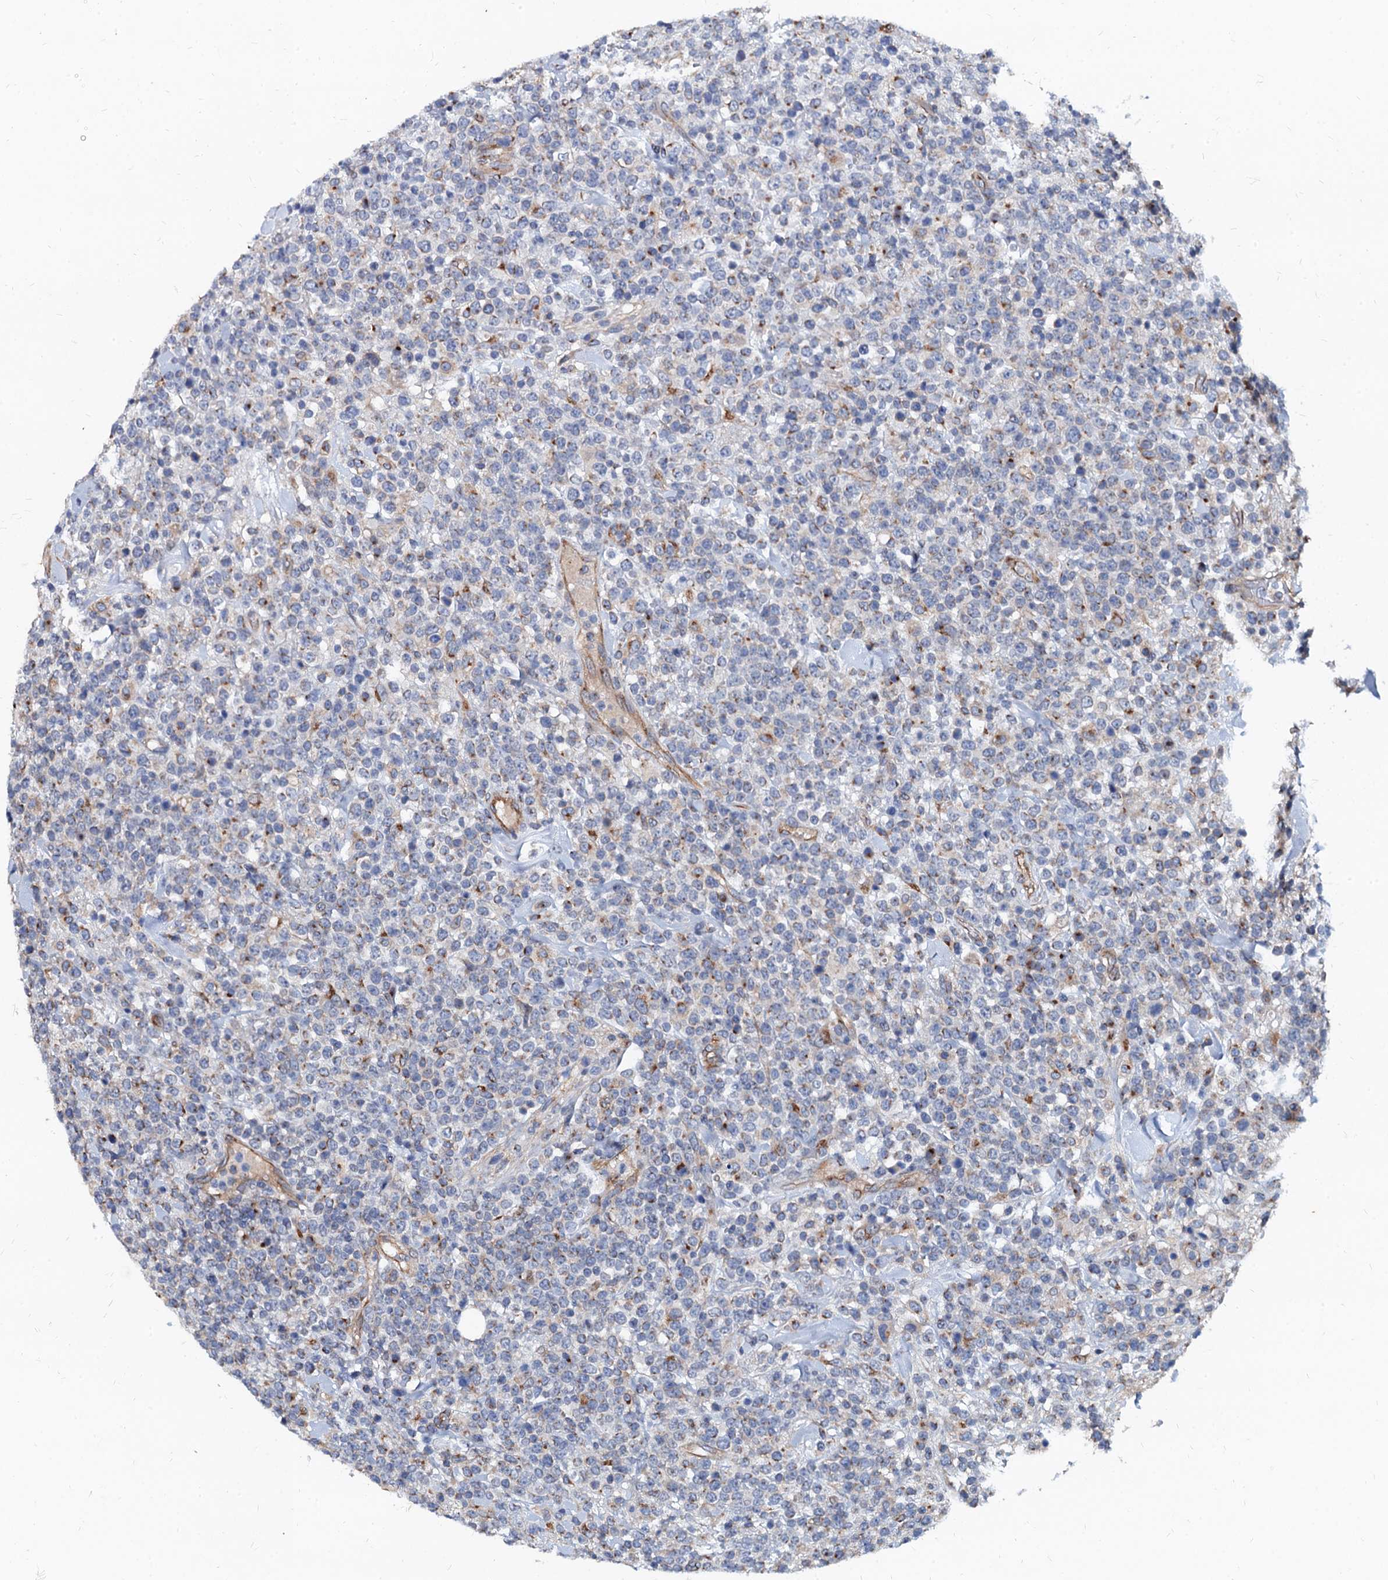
{"staining": {"intensity": "moderate", "quantity": "<25%", "location": "cytoplasmic/membranous"}, "tissue": "lymphoma", "cell_type": "Tumor cells", "image_type": "cancer", "snomed": [{"axis": "morphology", "description": "Malignant lymphoma, non-Hodgkin's type, High grade"}, {"axis": "topography", "description": "Colon"}], "caption": "Immunohistochemical staining of lymphoma demonstrates moderate cytoplasmic/membranous protein expression in approximately <25% of tumor cells.", "gene": "NGRN", "patient": {"sex": "female", "age": 53}}